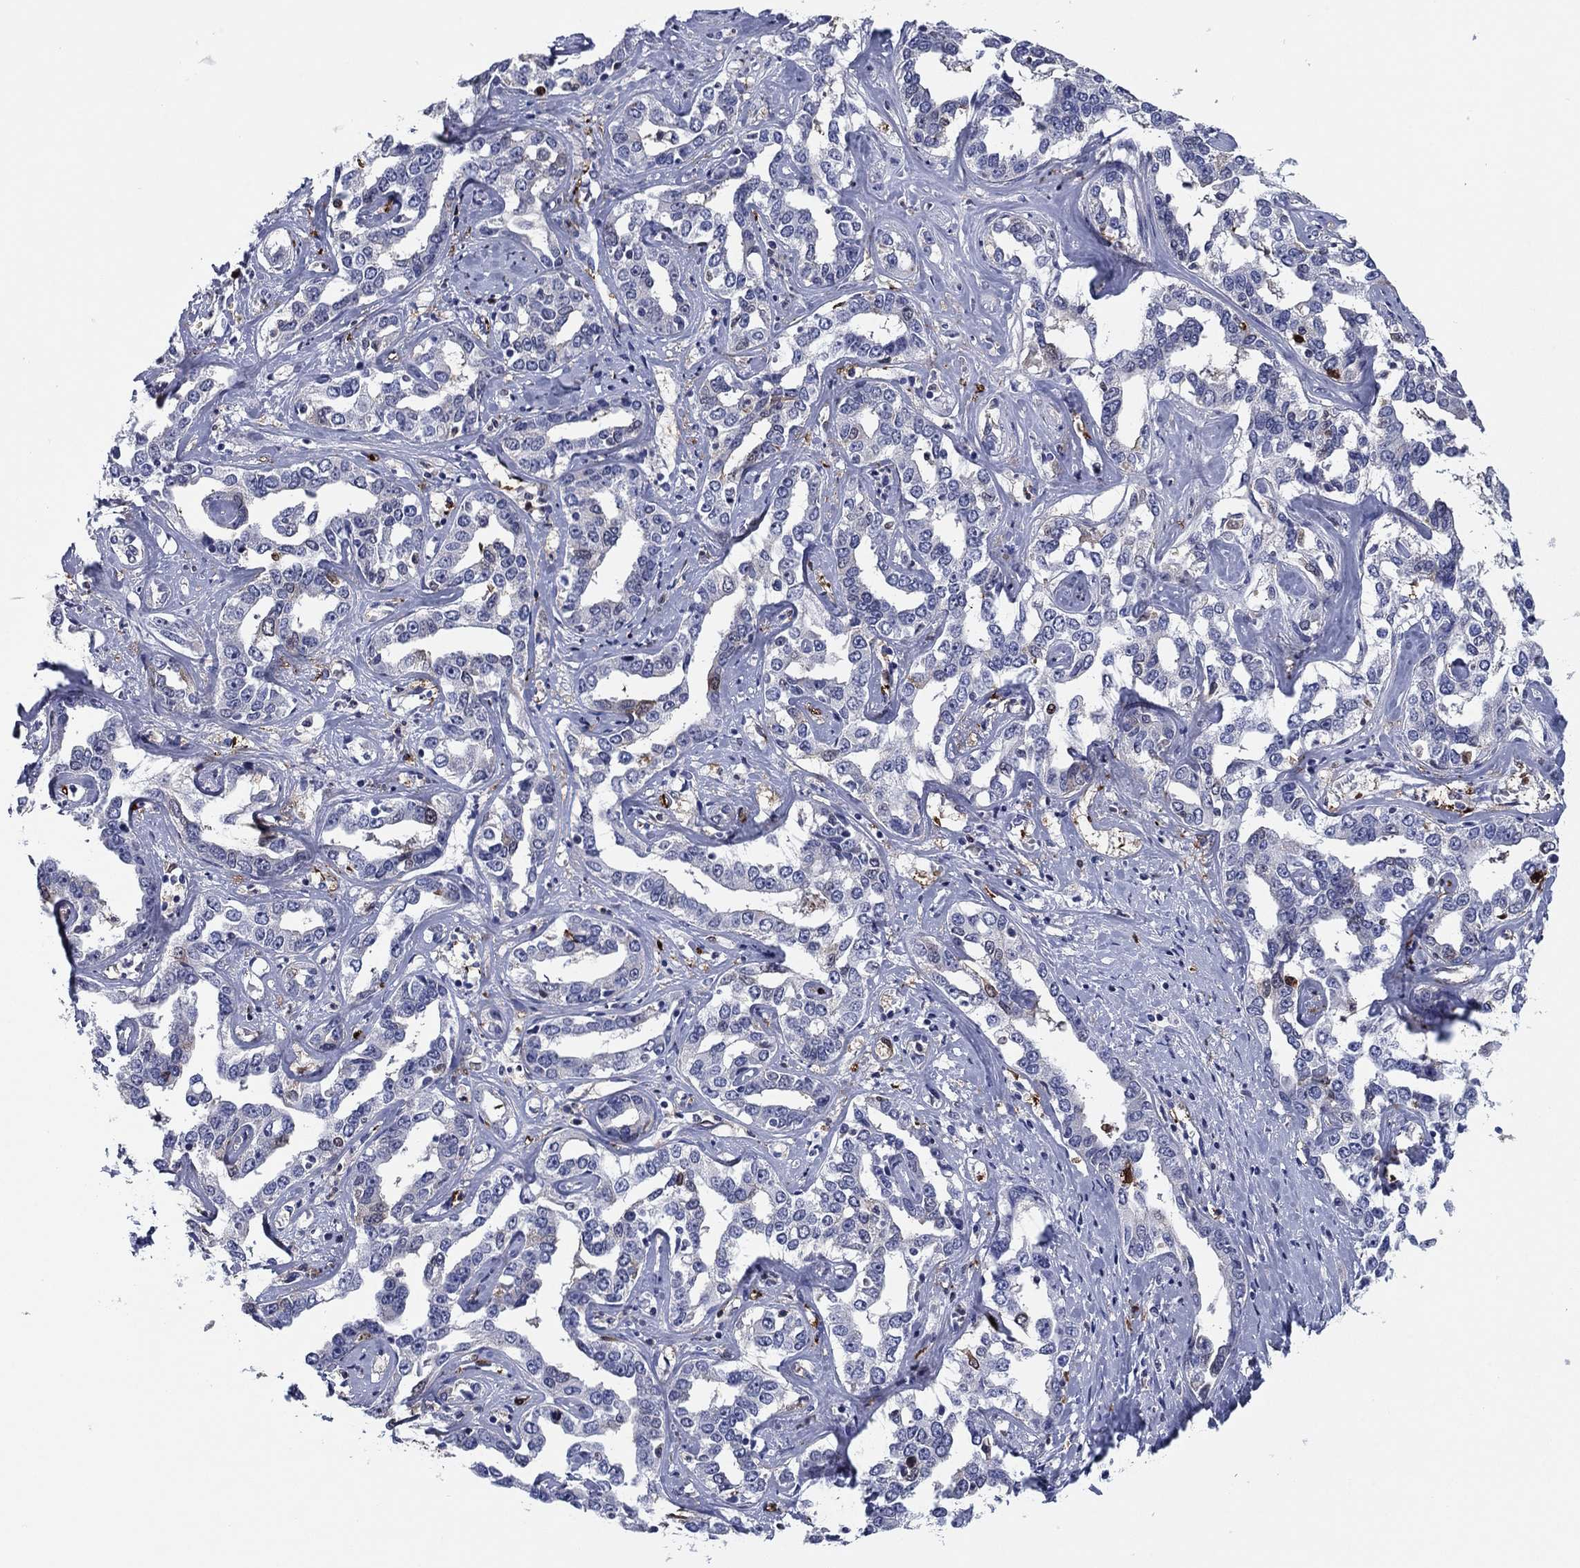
{"staining": {"intensity": "negative", "quantity": "none", "location": "none"}, "tissue": "liver cancer", "cell_type": "Tumor cells", "image_type": "cancer", "snomed": [{"axis": "morphology", "description": "Cholangiocarcinoma"}, {"axis": "topography", "description": "Liver"}], "caption": "This is an immunohistochemistry histopathology image of human liver cancer. There is no expression in tumor cells.", "gene": "STMN1", "patient": {"sex": "male", "age": 59}}